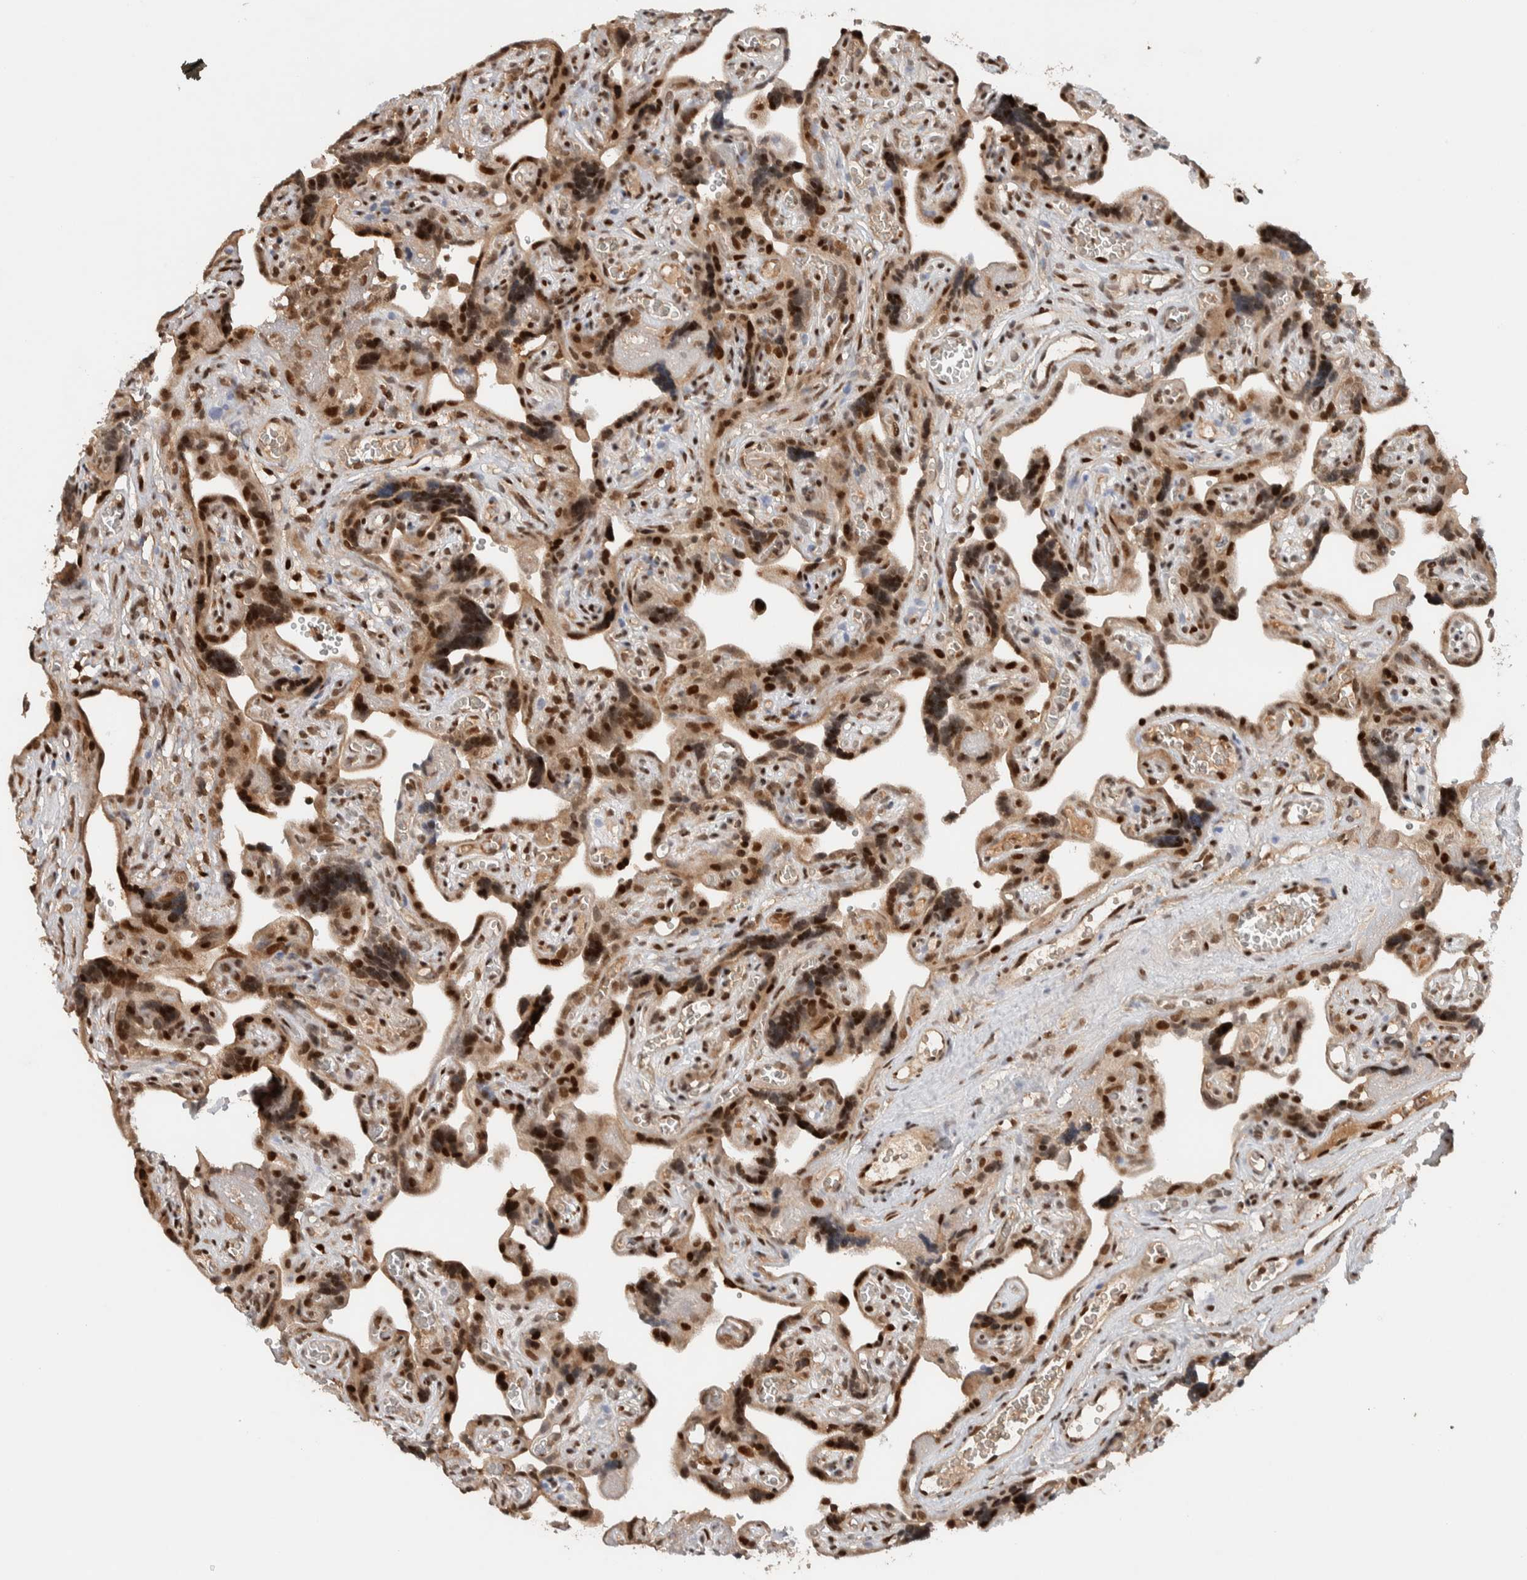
{"staining": {"intensity": "strong", "quantity": ">75%", "location": "nuclear"}, "tissue": "placenta", "cell_type": "Decidual cells", "image_type": "normal", "snomed": [{"axis": "morphology", "description": "Normal tissue, NOS"}, {"axis": "topography", "description": "Placenta"}], "caption": "A high amount of strong nuclear positivity is identified in about >75% of decidual cells in normal placenta.", "gene": "ZNF521", "patient": {"sex": "female", "age": 30}}